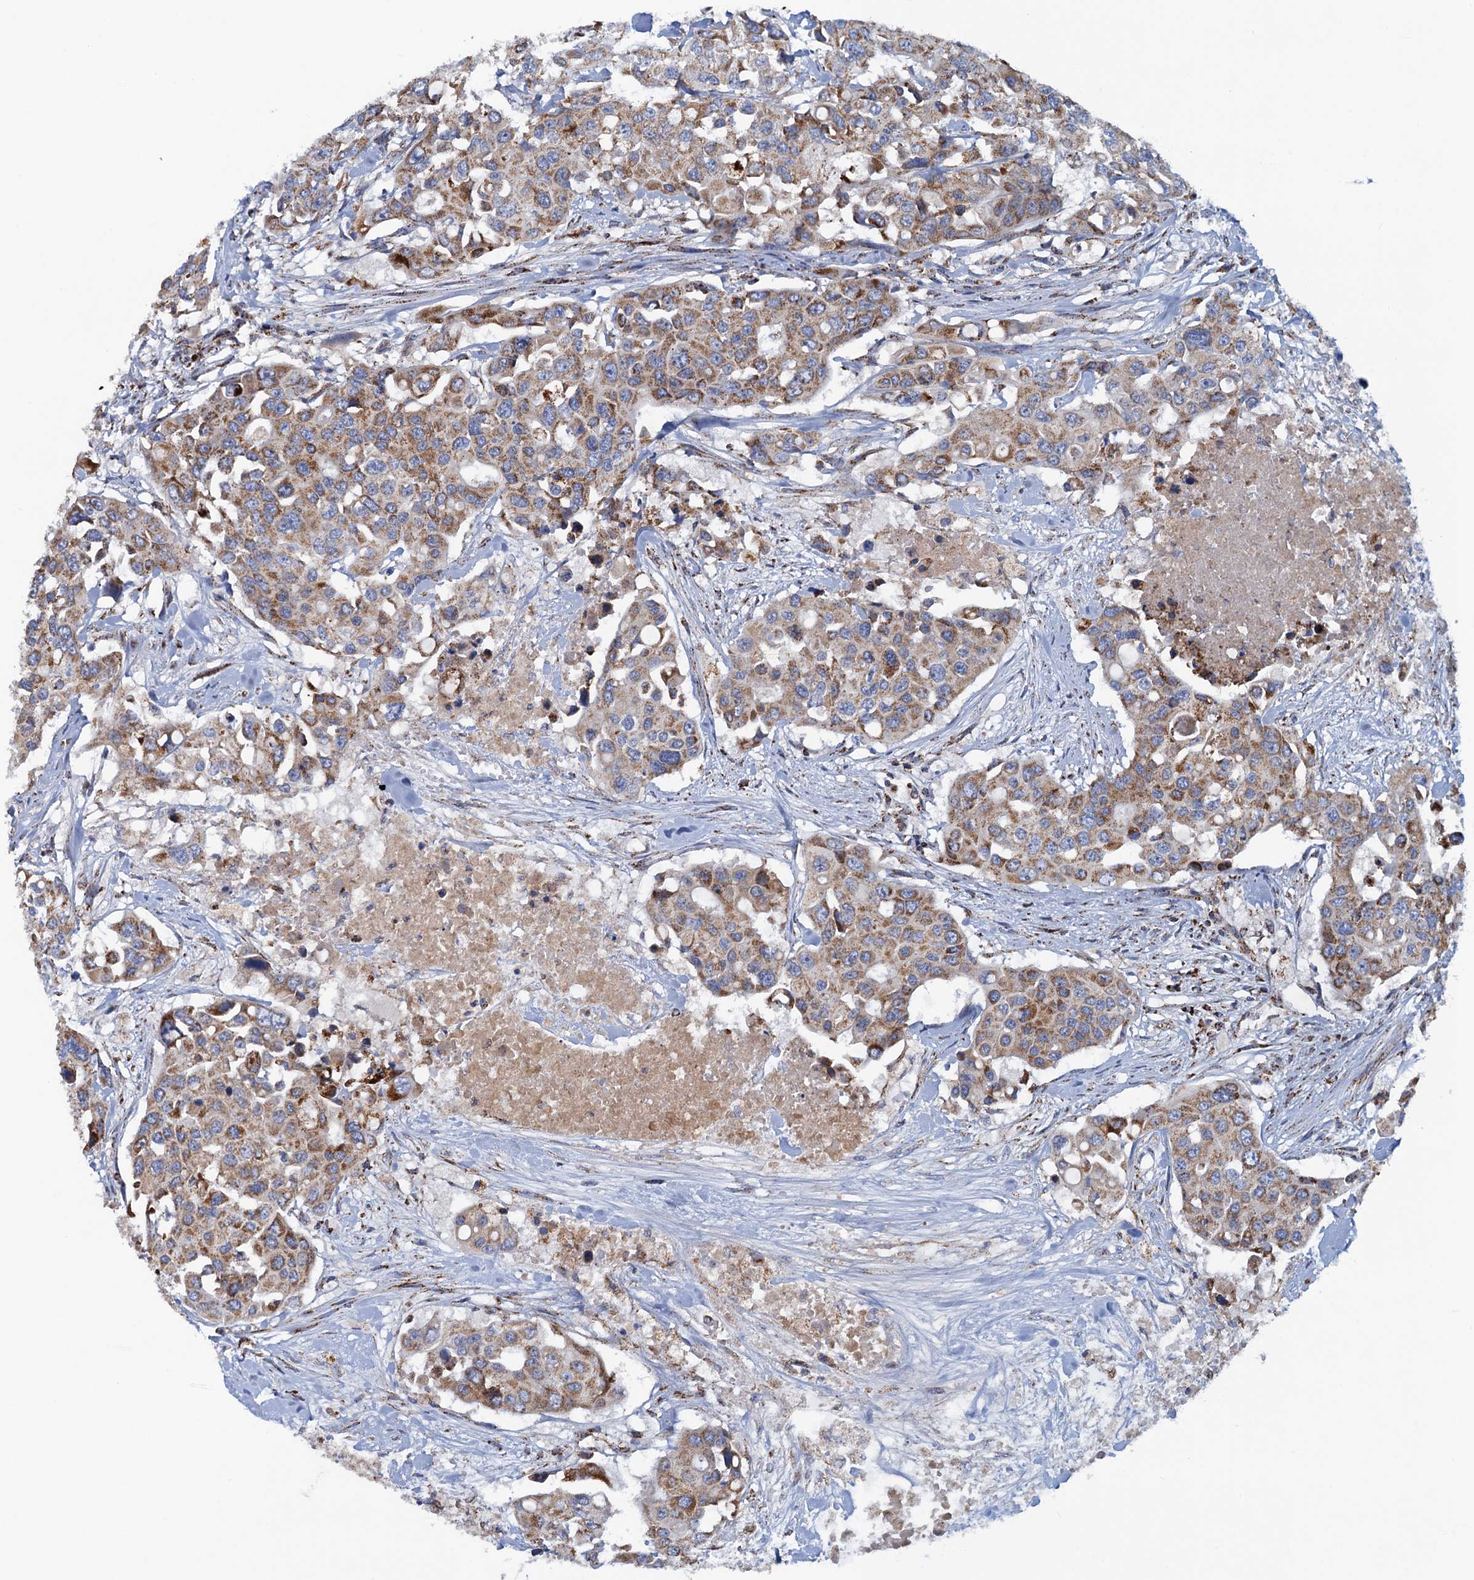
{"staining": {"intensity": "moderate", "quantity": ">75%", "location": "cytoplasmic/membranous"}, "tissue": "colorectal cancer", "cell_type": "Tumor cells", "image_type": "cancer", "snomed": [{"axis": "morphology", "description": "Adenocarcinoma, NOS"}, {"axis": "topography", "description": "Colon"}], "caption": "Brown immunohistochemical staining in colorectal adenocarcinoma demonstrates moderate cytoplasmic/membranous positivity in approximately >75% of tumor cells.", "gene": "GTPBP3", "patient": {"sex": "male", "age": 77}}